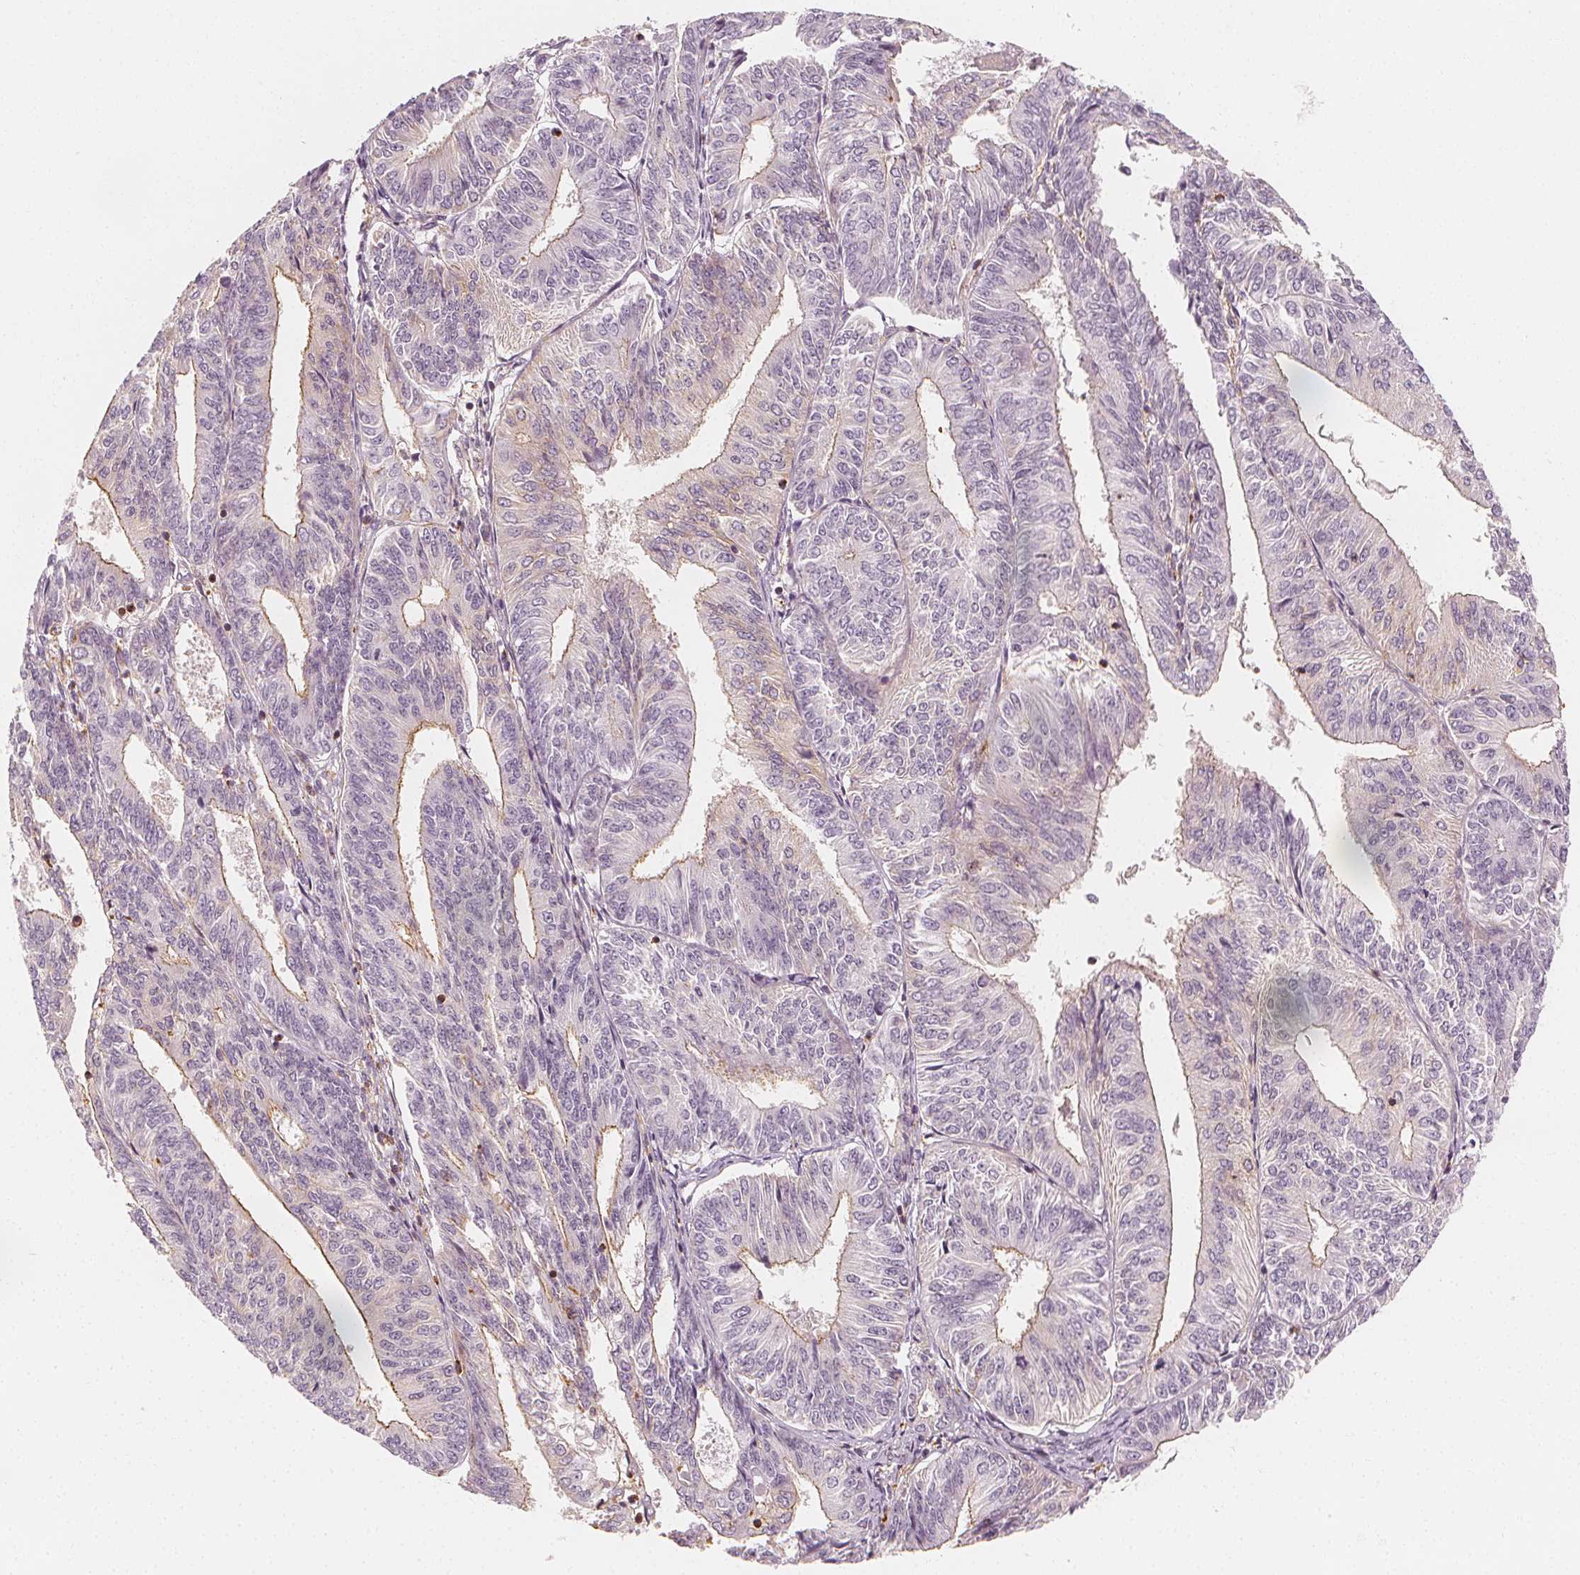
{"staining": {"intensity": "weak", "quantity": "25%-75%", "location": "cytoplasmic/membranous"}, "tissue": "endometrial cancer", "cell_type": "Tumor cells", "image_type": "cancer", "snomed": [{"axis": "morphology", "description": "Adenocarcinoma, NOS"}, {"axis": "topography", "description": "Endometrium"}], "caption": "Immunohistochemistry (IHC) of endometrial adenocarcinoma demonstrates low levels of weak cytoplasmic/membranous expression in about 25%-75% of tumor cells.", "gene": "ARHGAP26", "patient": {"sex": "female", "age": 58}}